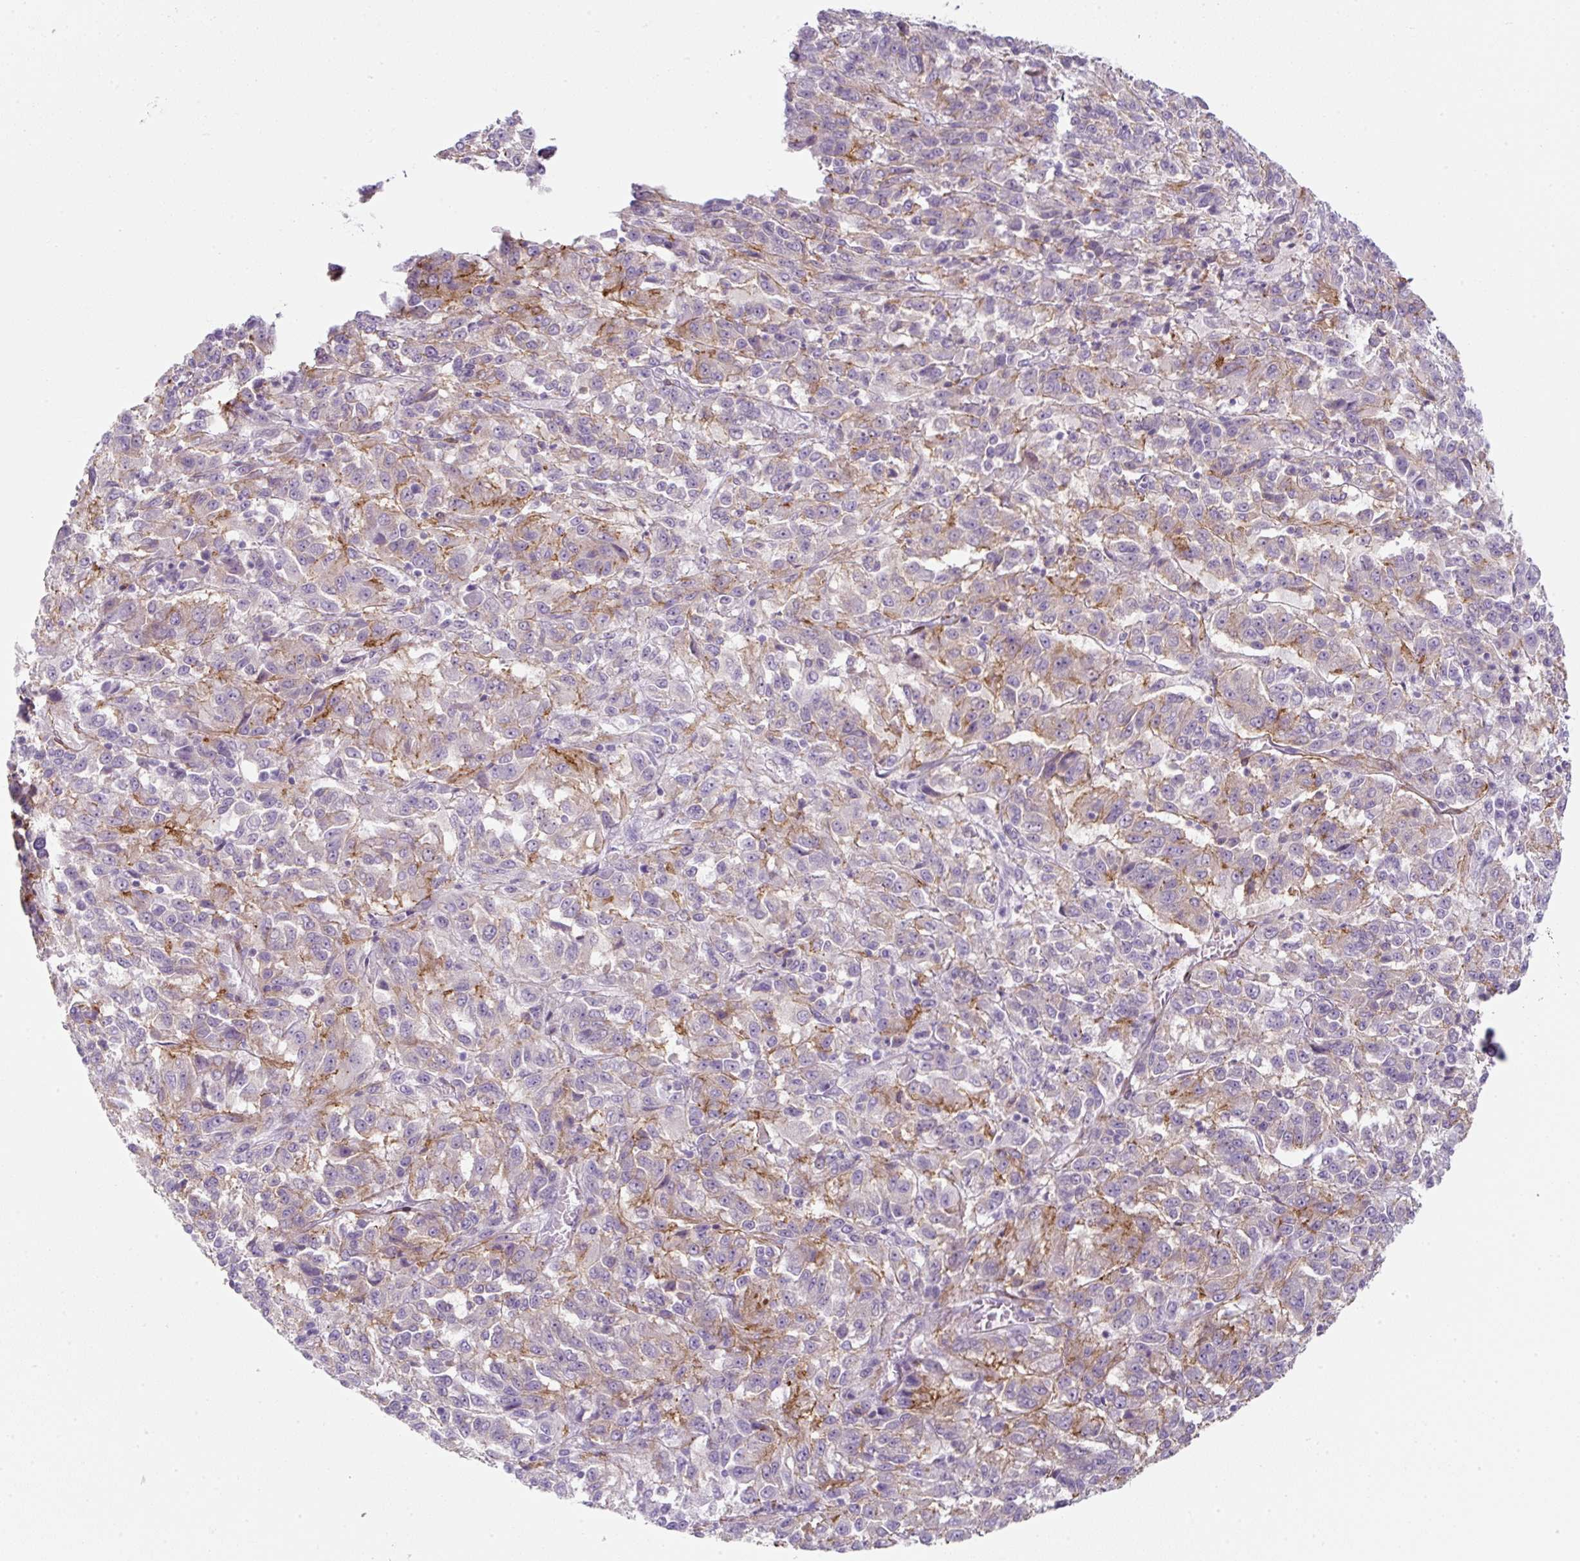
{"staining": {"intensity": "negative", "quantity": "none", "location": "none"}, "tissue": "melanoma", "cell_type": "Tumor cells", "image_type": "cancer", "snomed": [{"axis": "morphology", "description": "Malignant melanoma, Metastatic site"}, {"axis": "topography", "description": "Lung"}], "caption": "A high-resolution photomicrograph shows immunohistochemistry (IHC) staining of melanoma, which reveals no significant positivity in tumor cells. (DAB immunohistochemistry (IHC), high magnification).", "gene": "CAVIN3", "patient": {"sex": "male", "age": 64}}